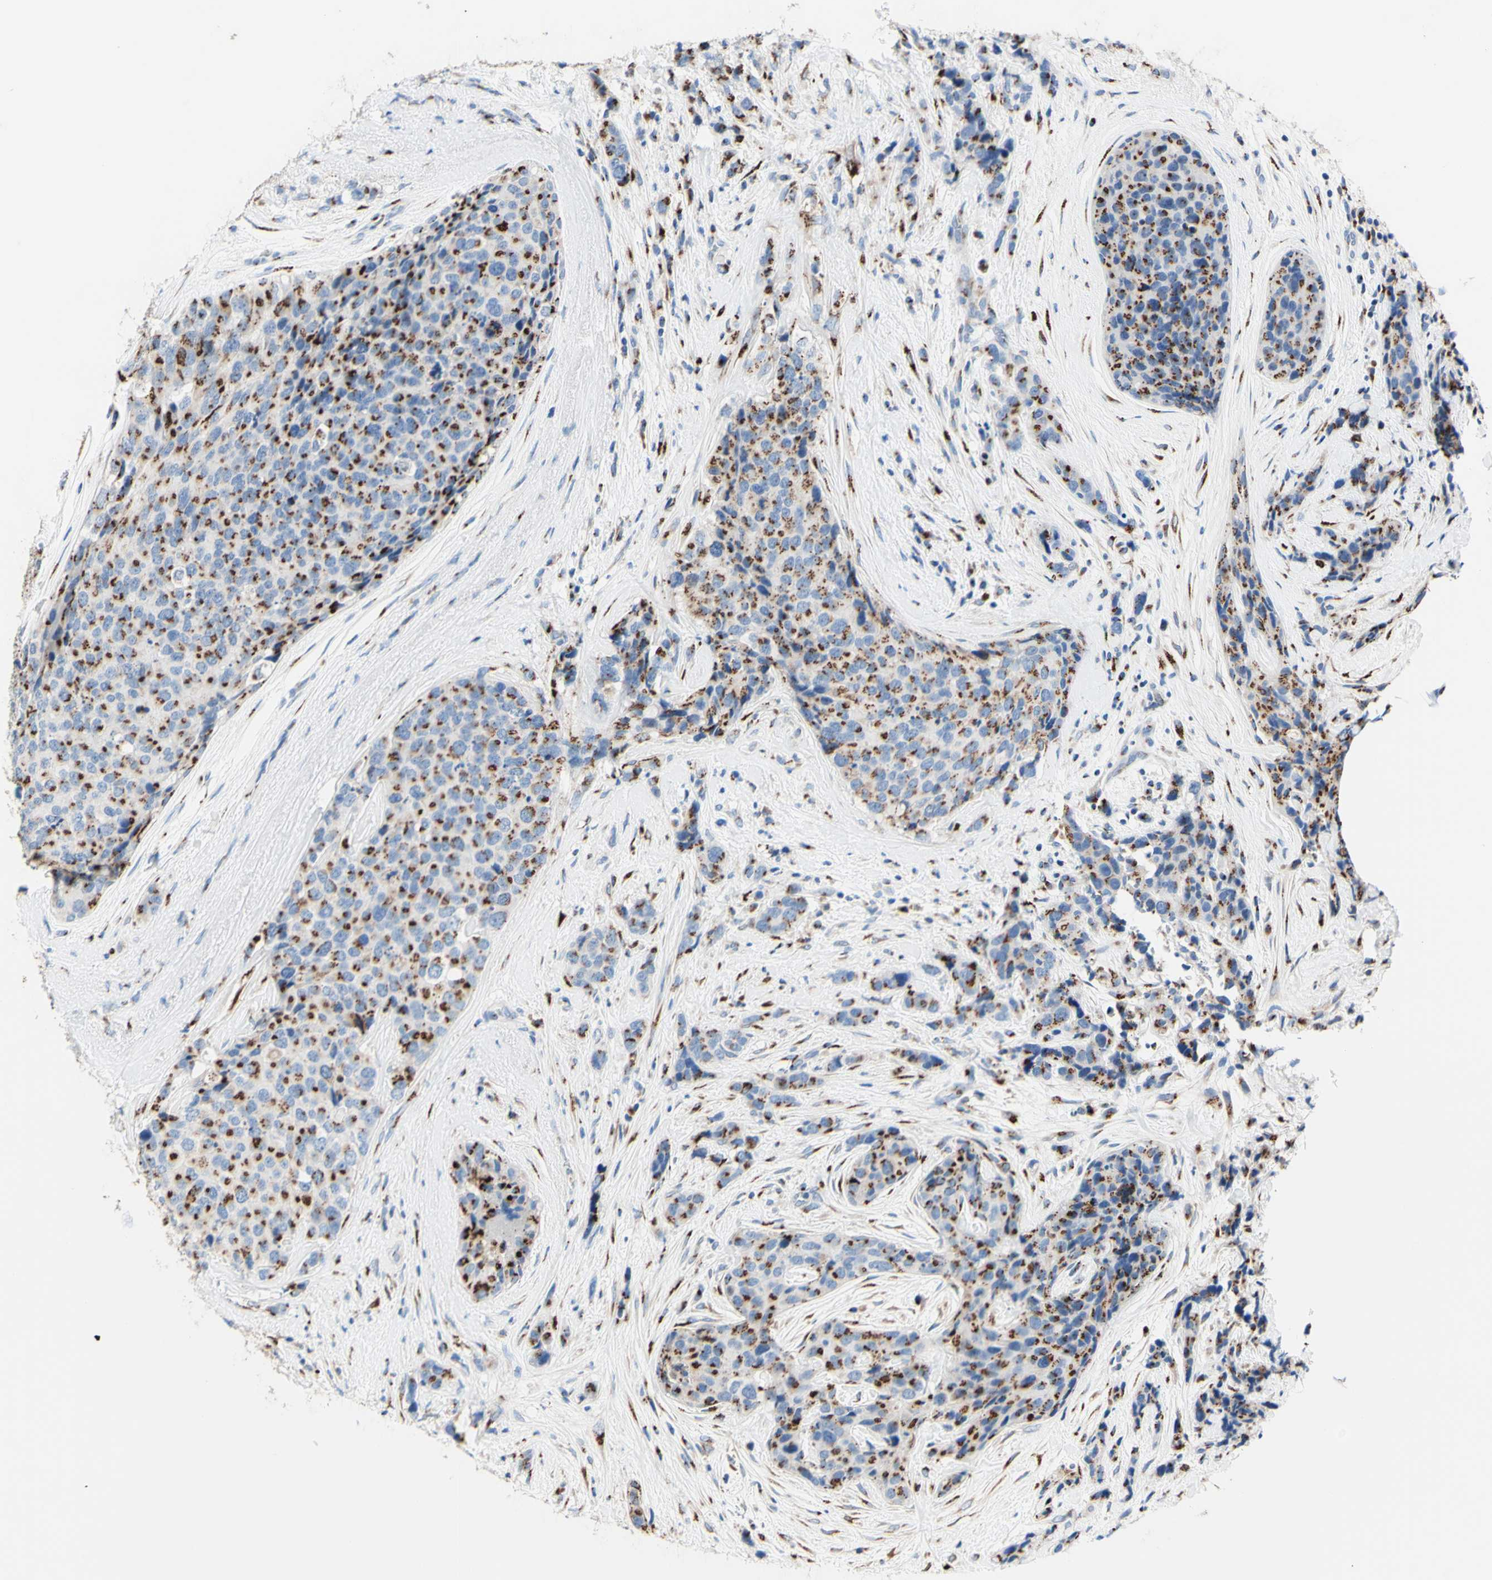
{"staining": {"intensity": "moderate", "quantity": "25%-75%", "location": "cytoplasmic/membranous"}, "tissue": "breast cancer", "cell_type": "Tumor cells", "image_type": "cancer", "snomed": [{"axis": "morphology", "description": "Lobular carcinoma"}, {"axis": "topography", "description": "Breast"}], "caption": "Breast lobular carcinoma tissue demonstrates moderate cytoplasmic/membranous expression in about 25%-75% of tumor cells", "gene": "GALNT2", "patient": {"sex": "female", "age": 59}}